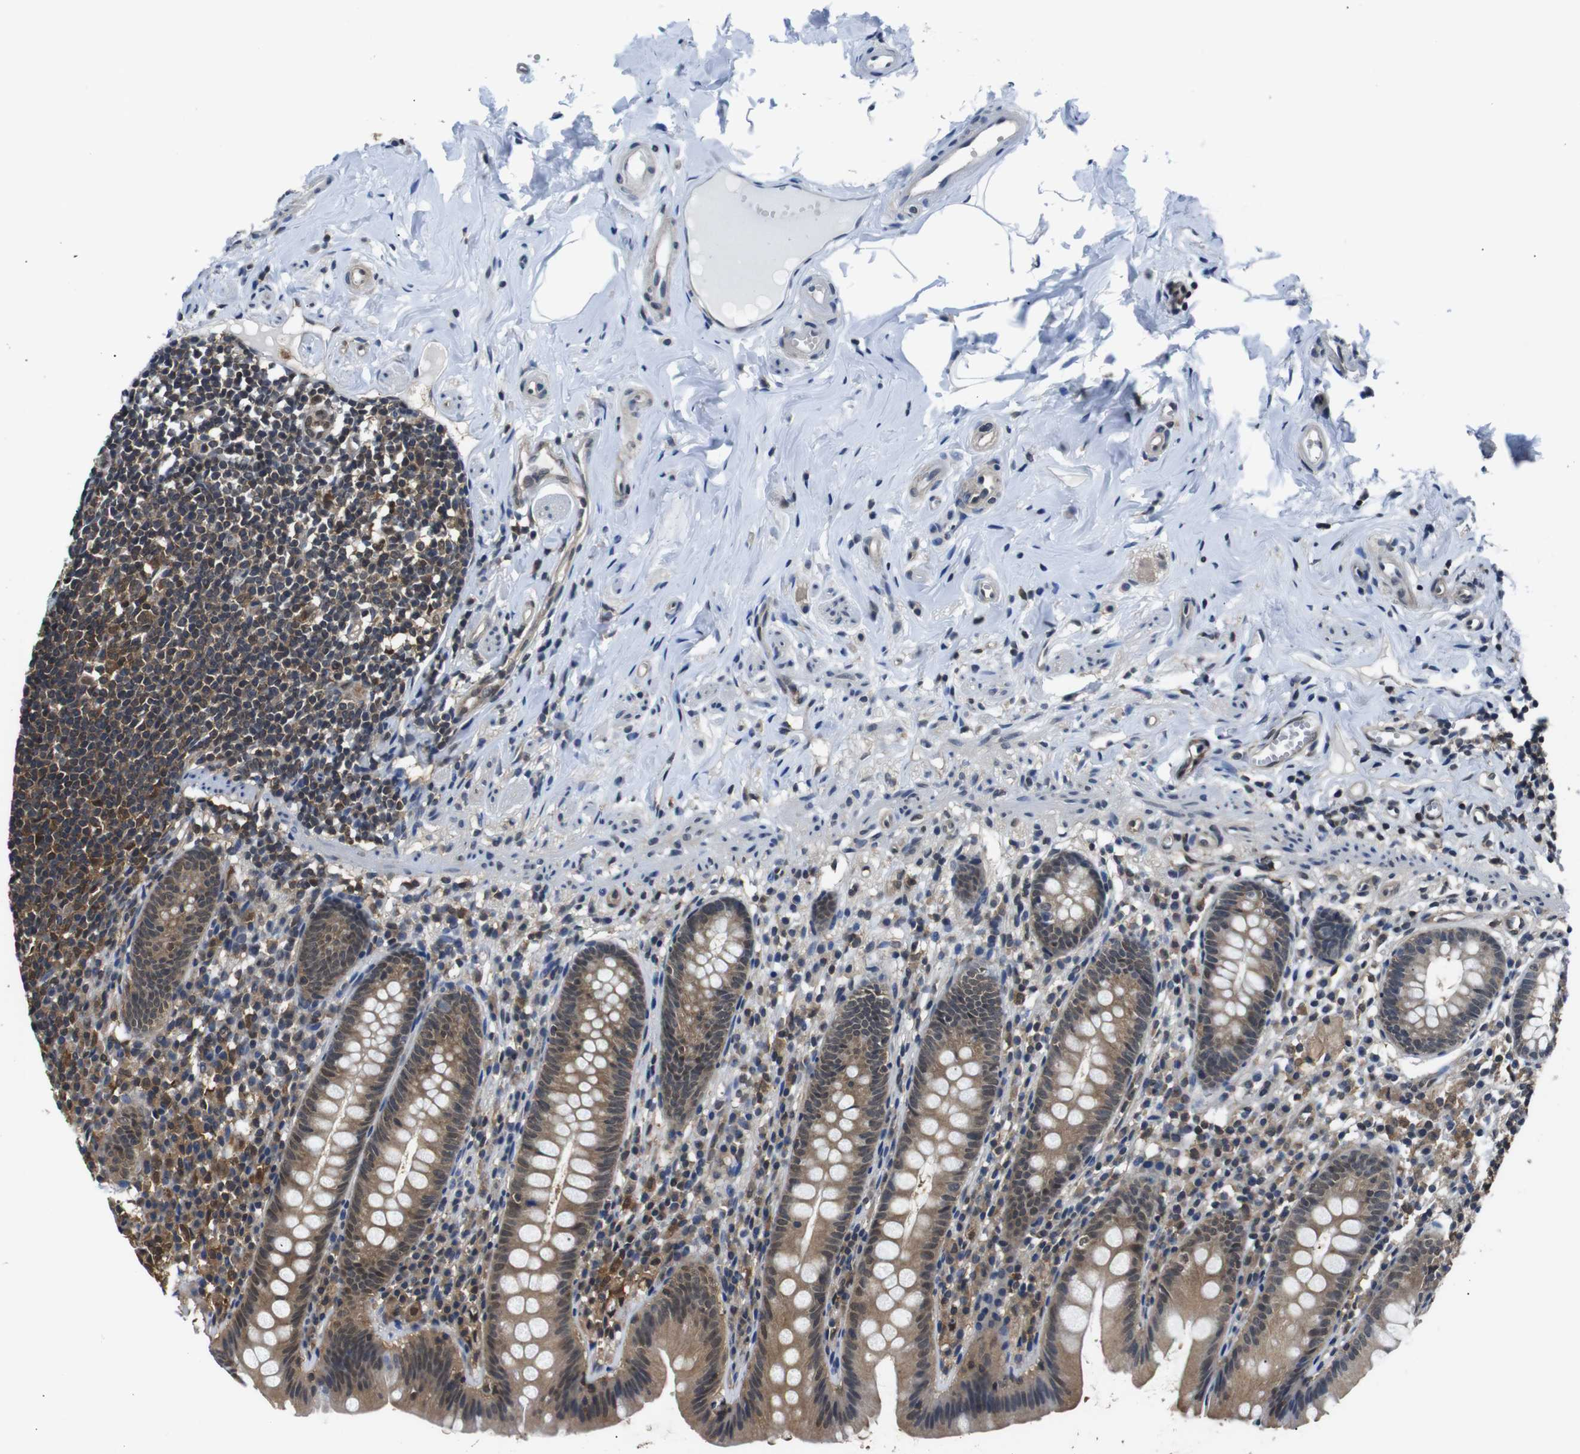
{"staining": {"intensity": "moderate", "quantity": ">75%", "location": "cytoplasmic/membranous"}, "tissue": "appendix", "cell_type": "Glandular cells", "image_type": "normal", "snomed": [{"axis": "morphology", "description": "Normal tissue, NOS"}, {"axis": "topography", "description": "Appendix"}], "caption": "A high-resolution photomicrograph shows IHC staining of benign appendix, which reveals moderate cytoplasmic/membranous expression in about >75% of glandular cells.", "gene": "UBXN1", "patient": {"sex": "male", "age": 52}}